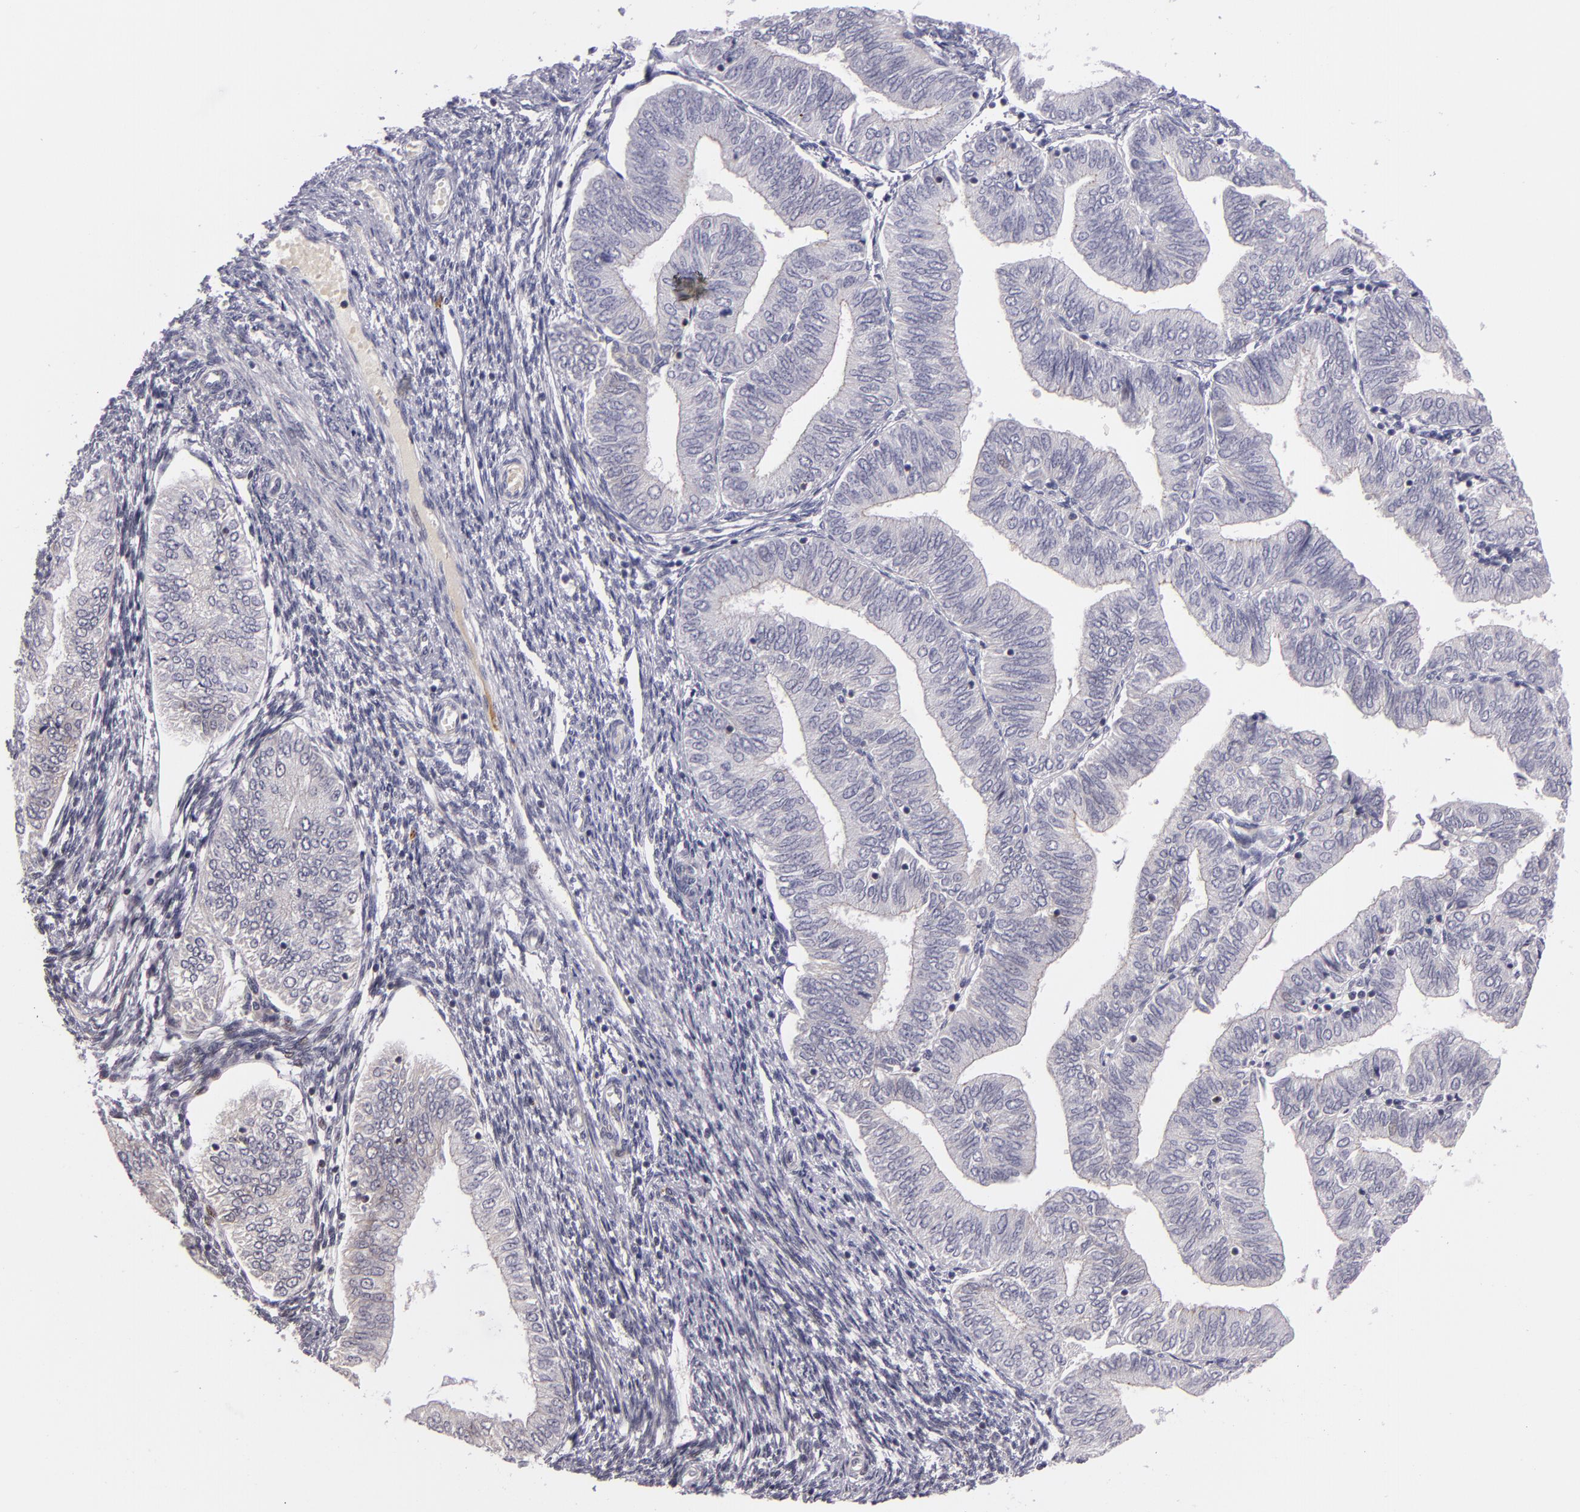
{"staining": {"intensity": "negative", "quantity": "none", "location": "none"}, "tissue": "endometrial cancer", "cell_type": "Tumor cells", "image_type": "cancer", "snomed": [{"axis": "morphology", "description": "Adenocarcinoma, NOS"}, {"axis": "topography", "description": "Endometrium"}], "caption": "Tumor cells are negative for brown protein staining in endometrial adenocarcinoma.", "gene": "CTNNB1", "patient": {"sex": "female", "age": 51}}